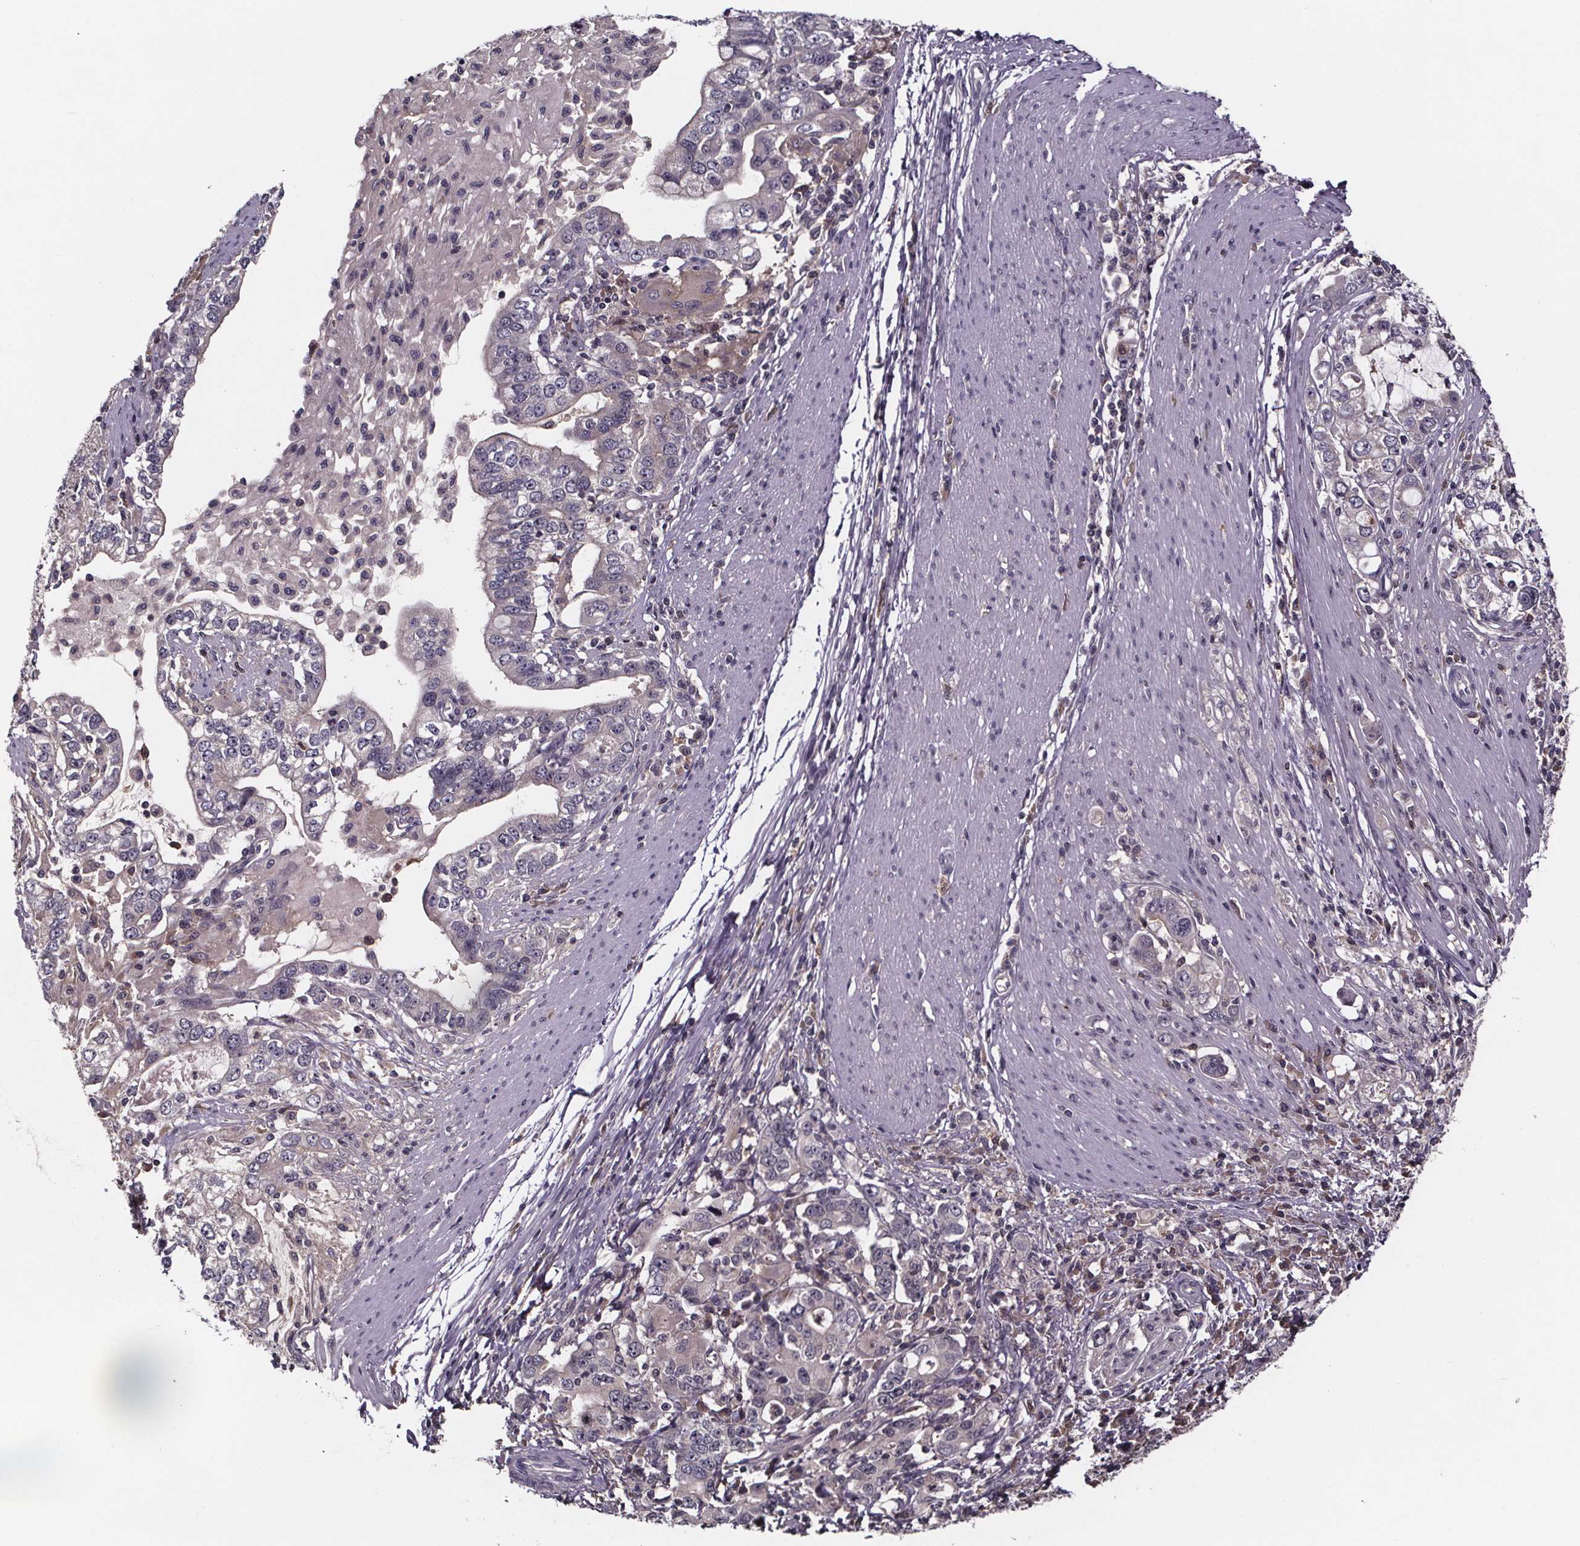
{"staining": {"intensity": "weak", "quantity": "<25%", "location": "cytoplasmic/membranous"}, "tissue": "stomach cancer", "cell_type": "Tumor cells", "image_type": "cancer", "snomed": [{"axis": "morphology", "description": "Adenocarcinoma, NOS"}, {"axis": "topography", "description": "Stomach, lower"}], "caption": "Immunohistochemical staining of human adenocarcinoma (stomach) reveals no significant staining in tumor cells.", "gene": "SMIM1", "patient": {"sex": "female", "age": 72}}